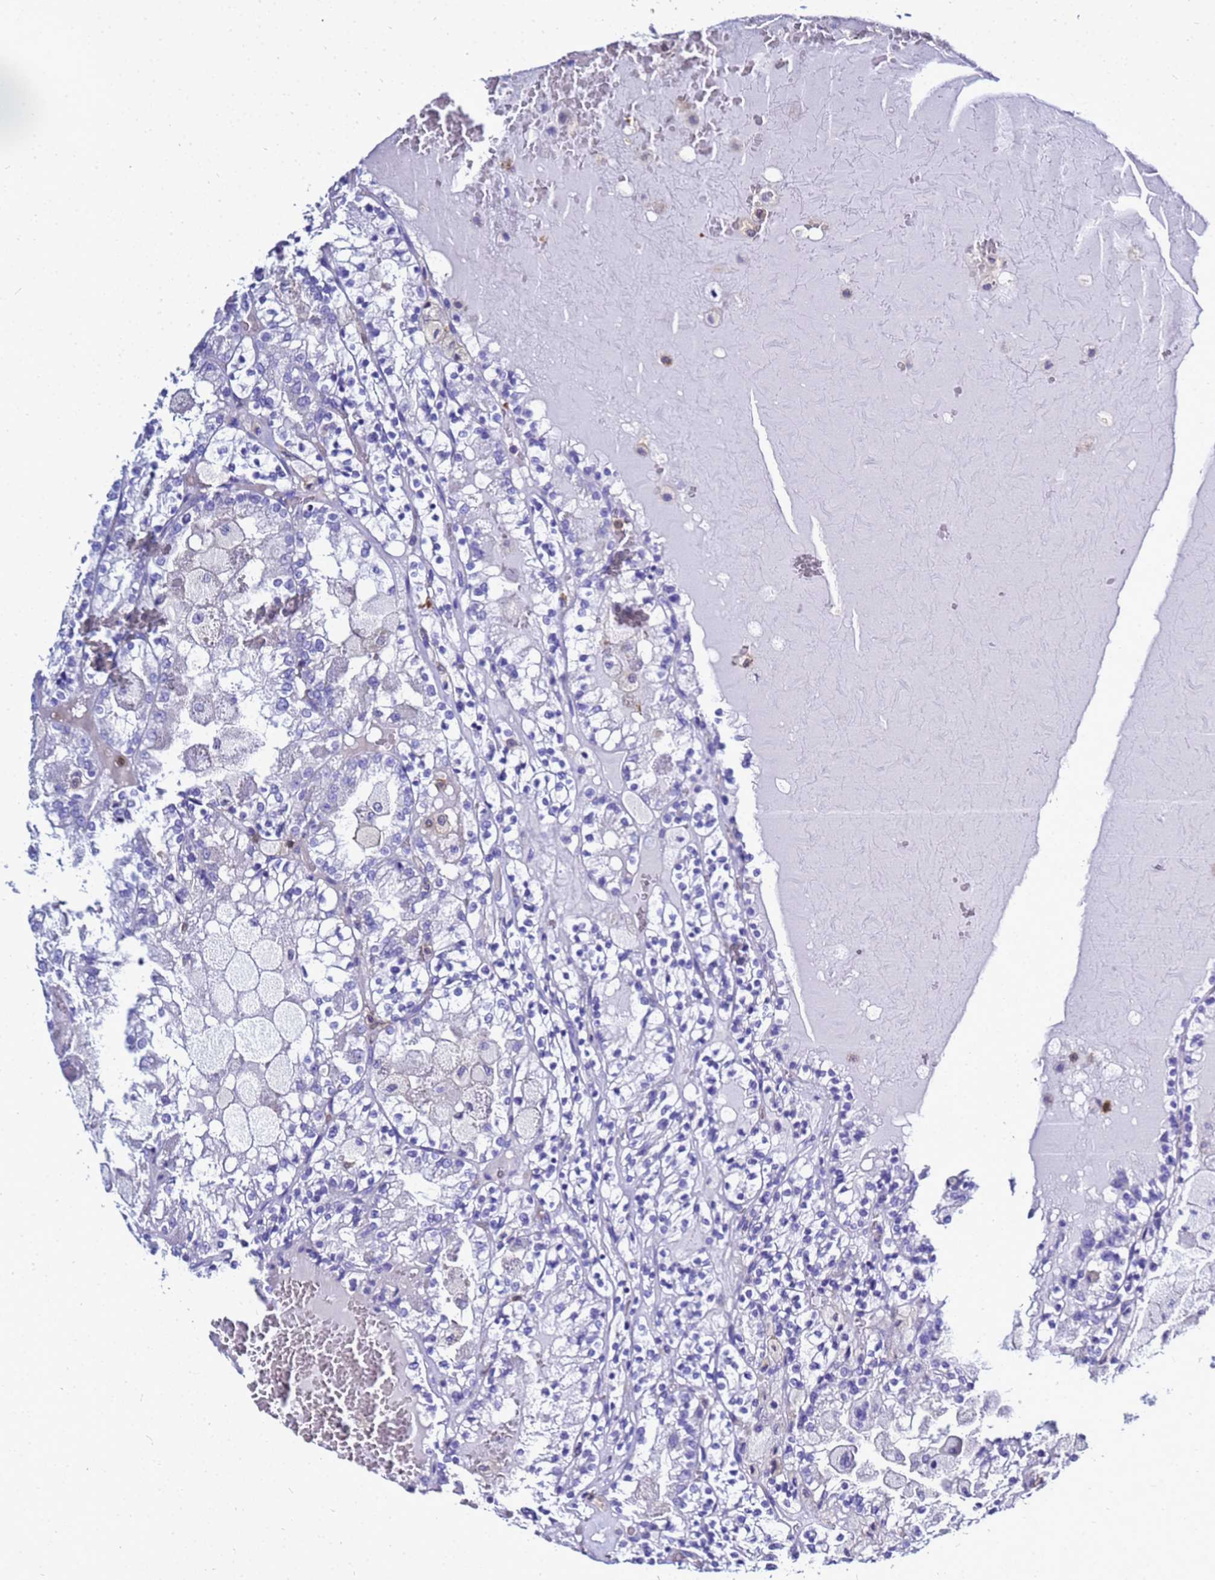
{"staining": {"intensity": "negative", "quantity": "none", "location": "none"}, "tissue": "renal cancer", "cell_type": "Tumor cells", "image_type": "cancer", "snomed": [{"axis": "morphology", "description": "Adenocarcinoma, NOS"}, {"axis": "topography", "description": "Kidney"}], "caption": "DAB immunohistochemical staining of human adenocarcinoma (renal) shows no significant positivity in tumor cells.", "gene": "CSTA", "patient": {"sex": "female", "age": 56}}